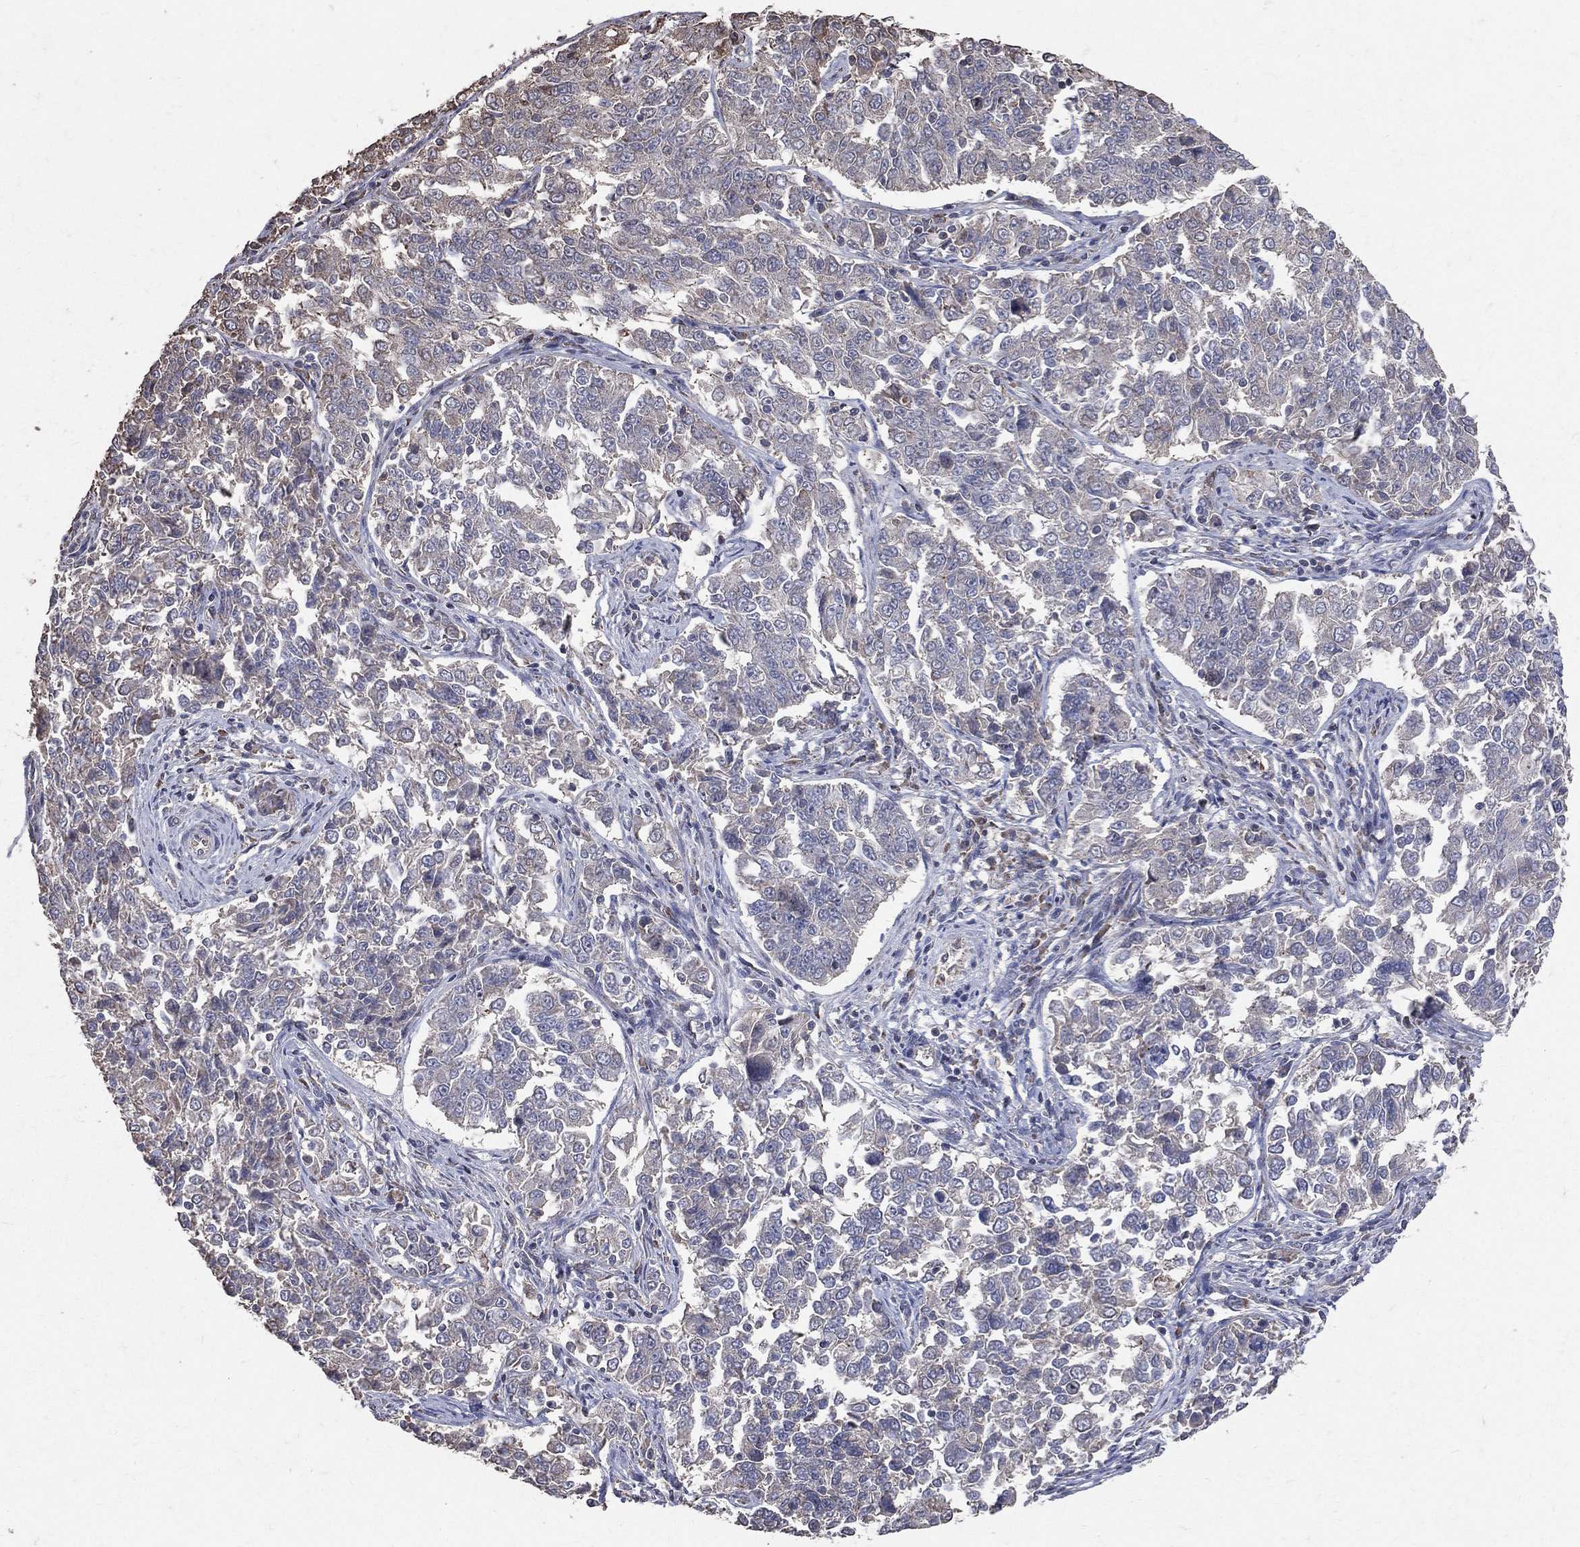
{"staining": {"intensity": "weak", "quantity": "<25%", "location": "cytoplasmic/membranous"}, "tissue": "endometrial cancer", "cell_type": "Tumor cells", "image_type": "cancer", "snomed": [{"axis": "morphology", "description": "Adenocarcinoma, NOS"}, {"axis": "topography", "description": "Endometrium"}], "caption": "DAB (3,3'-diaminobenzidine) immunohistochemical staining of endometrial cancer reveals no significant staining in tumor cells. (DAB (3,3'-diaminobenzidine) immunohistochemistry, high magnification).", "gene": "LY6K", "patient": {"sex": "female", "age": 43}}